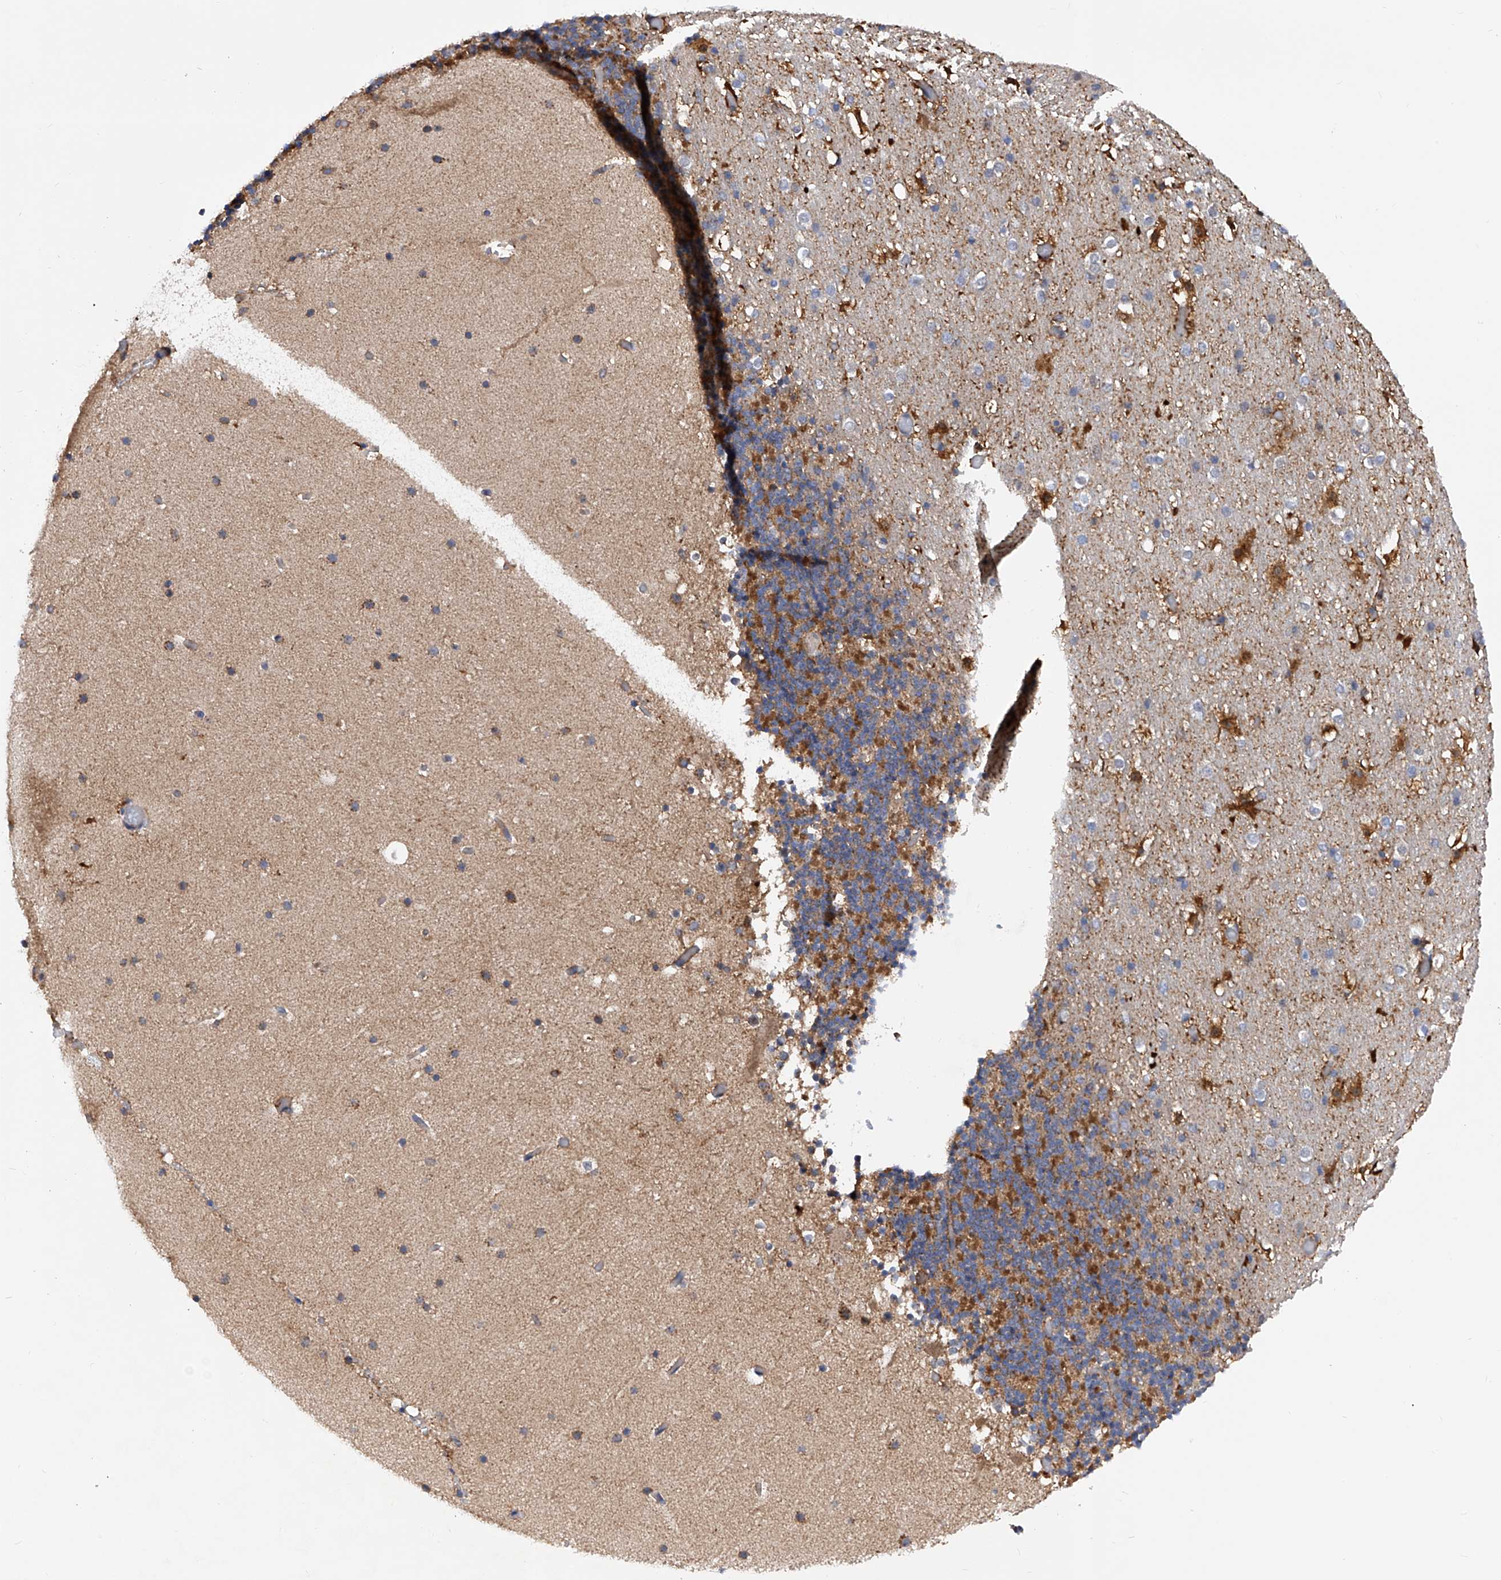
{"staining": {"intensity": "moderate", "quantity": "<25%", "location": "cytoplasmic/membranous"}, "tissue": "cerebellum", "cell_type": "Cells in granular layer", "image_type": "normal", "snomed": [{"axis": "morphology", "description": "Normal tissue, NOS"}, {"axis": "topography", "description": "Cerebellum"}], "caption": "Cells in granular layer demonstrate low levels of moderate cytoplasmic/membranous positivity in approximately <25% of cells in benign human cerebellum.", "gene": "SPATA20", "patient": {"sex": "male", "age": 57}}